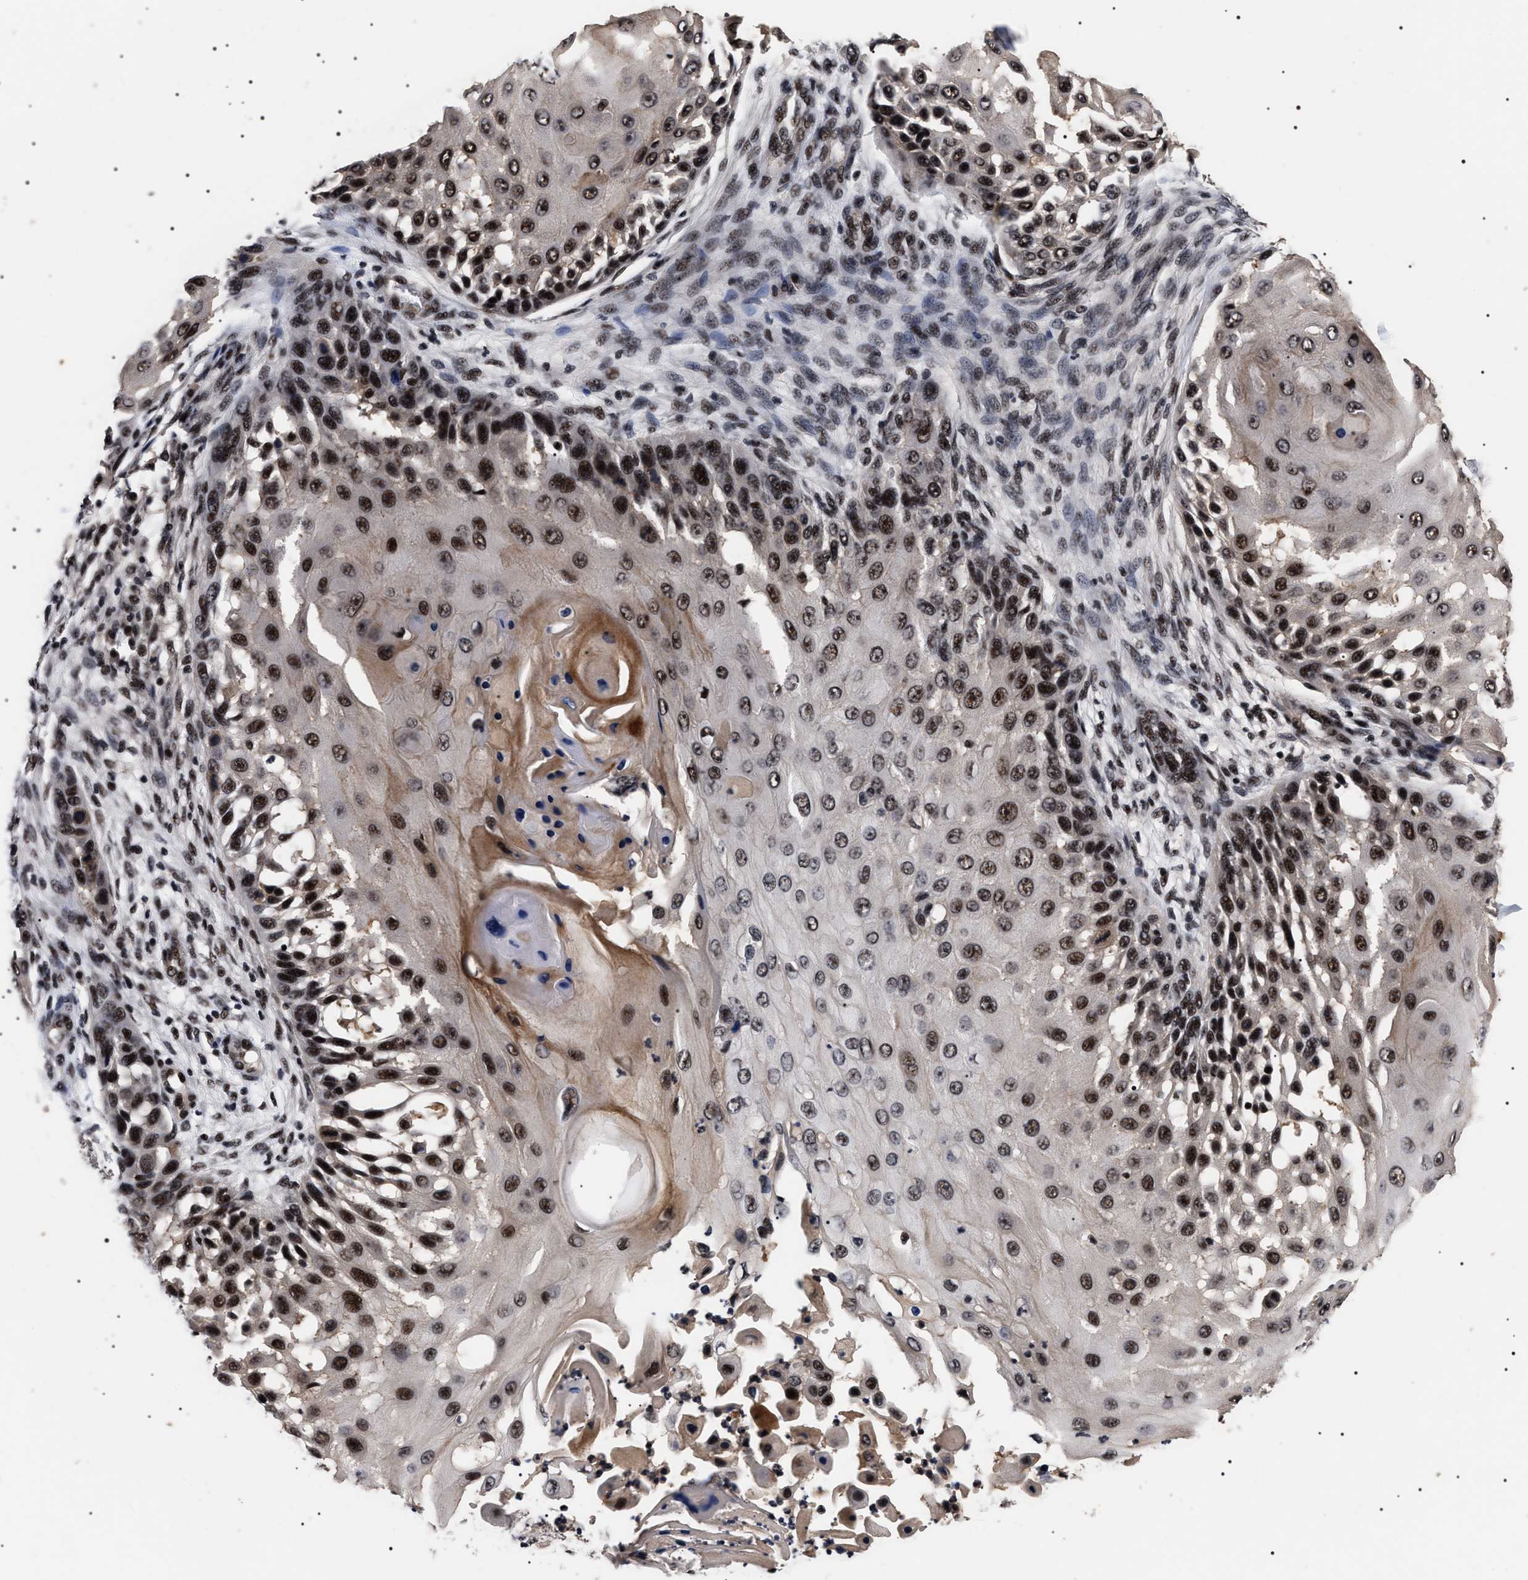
{"staining": {"intensity": "strong", "quantity": ">75%", "location": "nuclear"}, "tissue": "skin cancer", "cell_type": "Tumor cells", "image_type": "cancer", "snomed": [{"axis": "morphology", "description": "Squamous cell carcinoma, NOS"}, {"axis": "topography", "description": "Skin"}], "caption": "Tumor cells demonstrate strong nuclear positivity in approximately >75% of cells in squamous cell carcinoma (skin).", "gene": "CAAP1", "patient": {"sex": "female", "age": 44}}